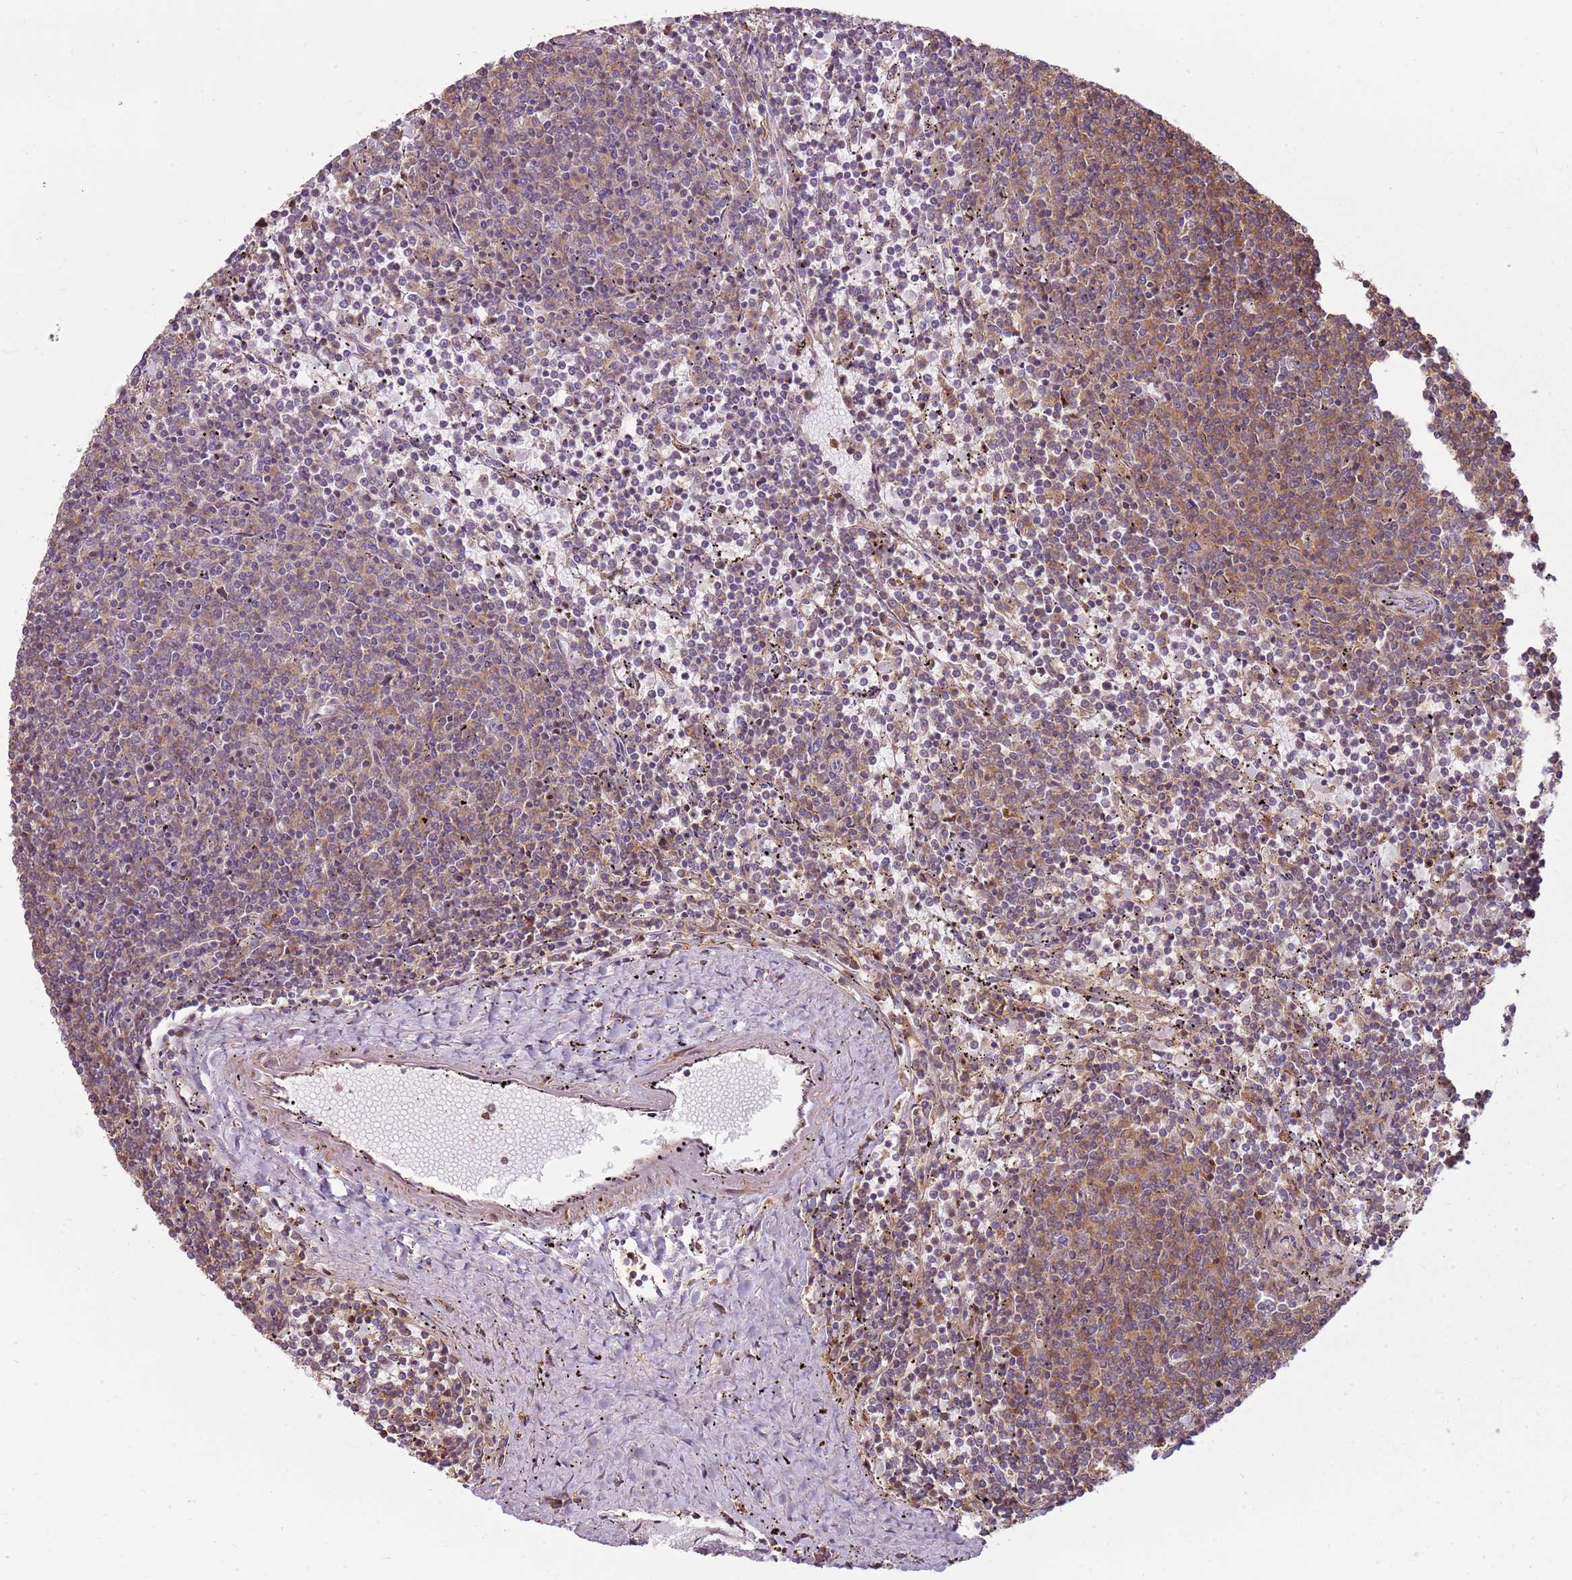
{"staining": {"intensity": "weak", "quantity": "25%-75%", "location": "cytoplasmic/membranous"}, "tissue": "lymphoma", "cell_type": "Tumor cells", "image_type": "cancer", "snomed": [{"axis": "morphology", "description": "Malignant lymphoma, non-Hodgkin's type, Low grade"}, {"axis": "topography", "description": "Spleen"}], "caption": "Human low-grade malignant lymphoma, non-Hodgkin's type stained for a protein (brown) displays weak cytoplasmic/membranous positive positivity in approximately 25%-75% of tumor cells.", "gene": "RPL21", "patient": {"sex": "female", "age": 50}}